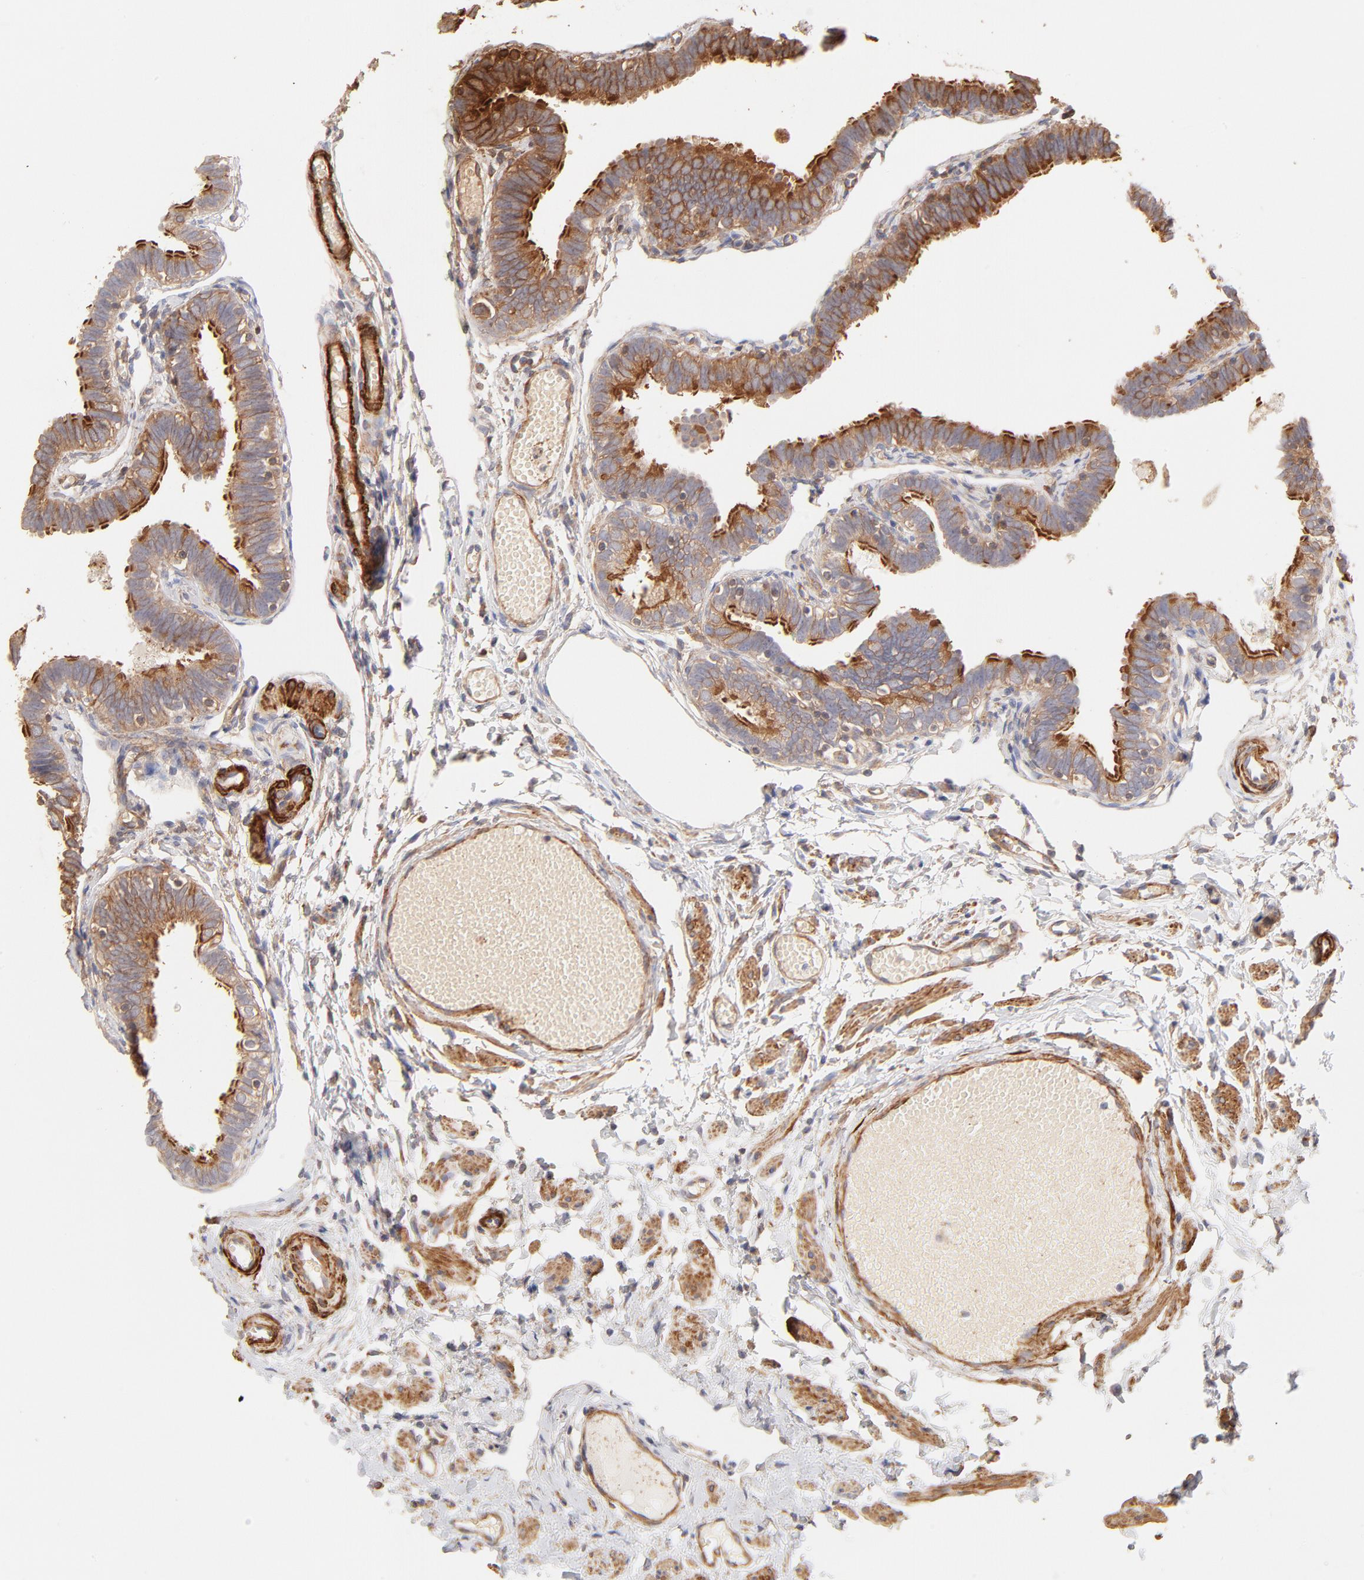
{"staining": {"intensity": "strong", "quantity": ">75%", "location": "cytoplasmic/membranous"}, "tissue": "fallopian tube", "cell_type": "Glandular cells", "image_type": "normal", "snomed": [{"axis": "morphology", "description": "Normal tissue, NOS"}, {"axis": "topography", "description": "Fallopian tube"}], "caption": "This photomicrograph displays normal fallopian tube stained with immunohistochemistry to label a protein in brown. The cytoplasmic/membranous of glandular cells show strong positivity for the protein. Nuclei are counter-stained blue.", "gene": "LDLRAP1", "patient": {"sex": "female", "age": 46}}